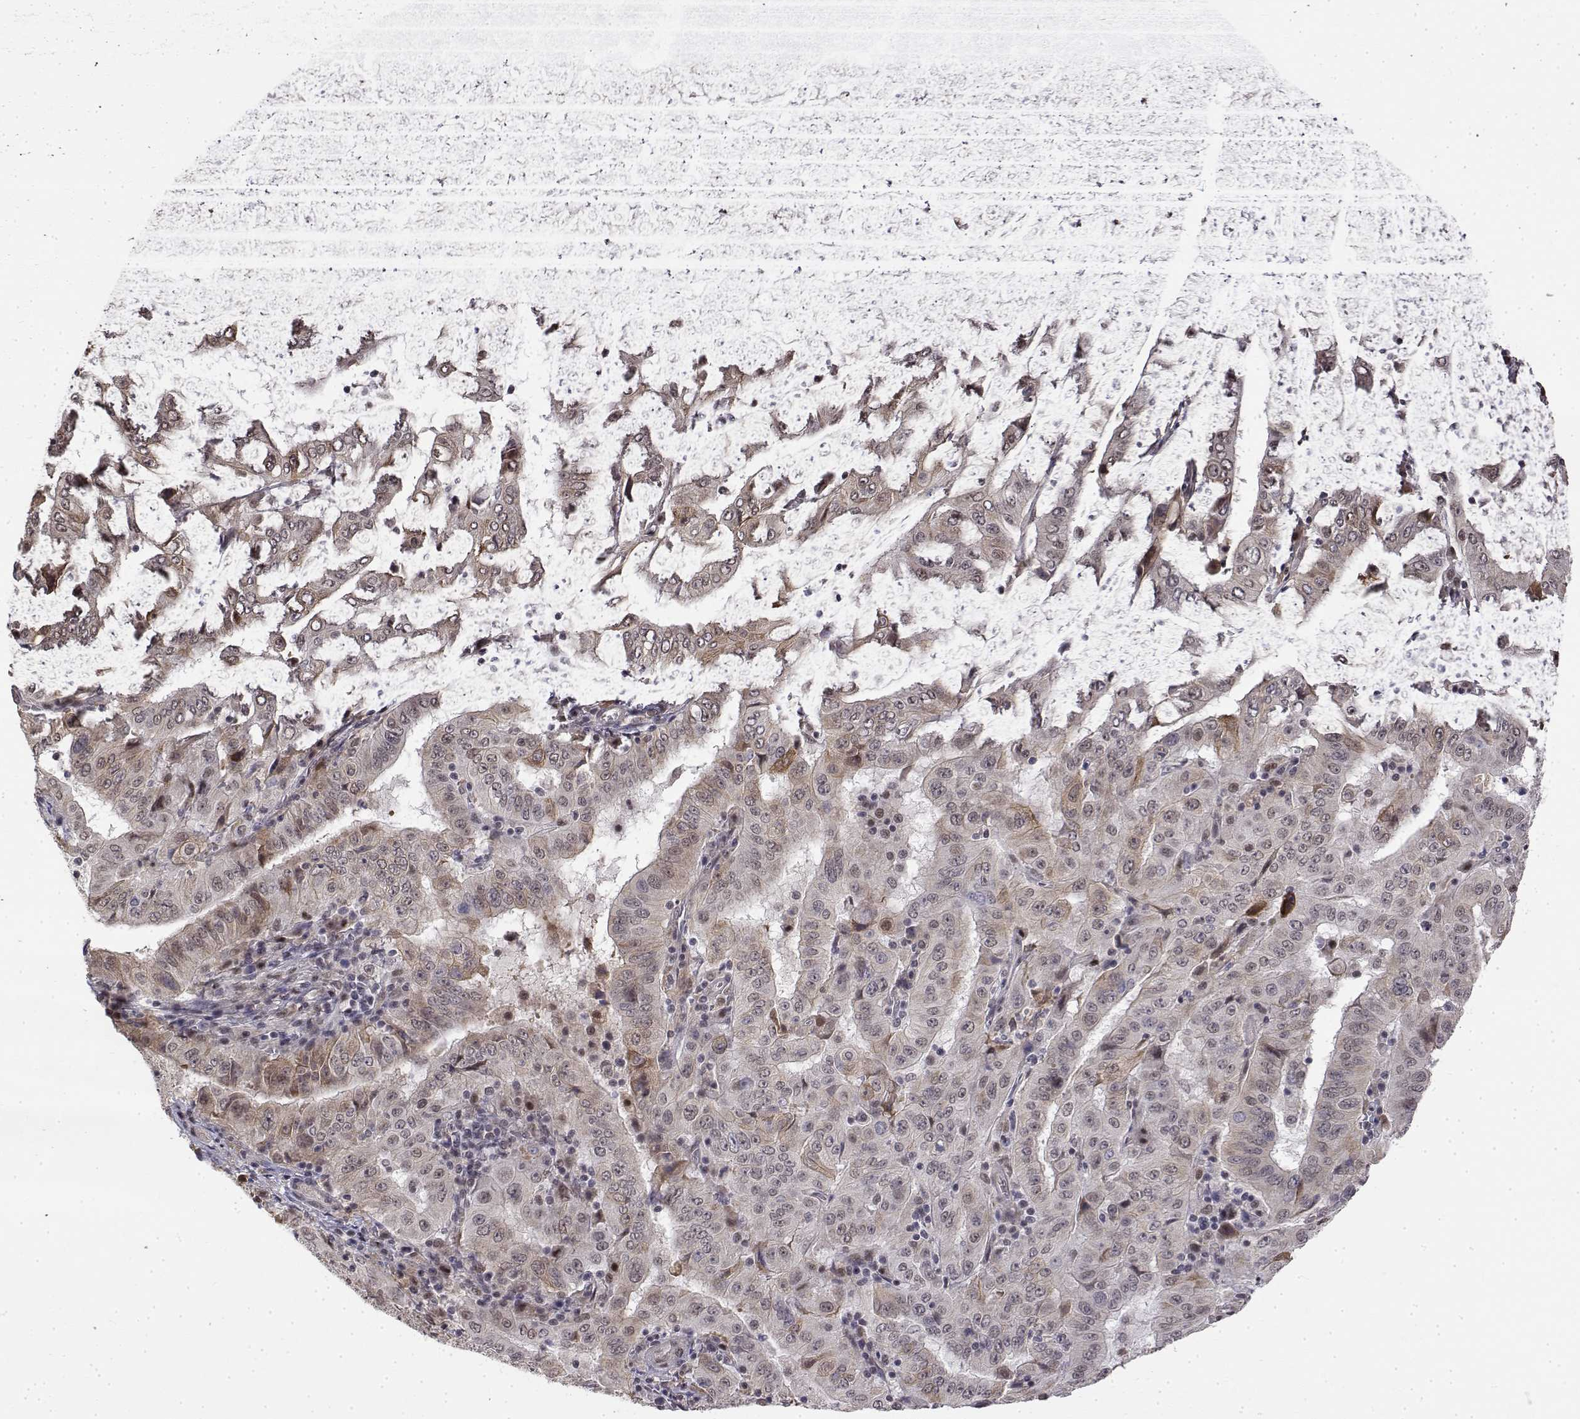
{"staining": {"intensity": "weak", "quantity": "<25%", "location": "cytoplasmic/membranous"}, "tissue": "pancreatic cancer", "cell_type": "Tumor cells", "image_type": "cancer", "snomed": [{"axis": "morphology", "description": "Adenocarcinoma, NOS"}, {"axis": "topography", "description": "Pancreas"}], "caption": "Tumor cells show no significant expression in pancreatic cancer.", "gene": "ITGA7", "patient": {"sex": "male", "age": 63}}